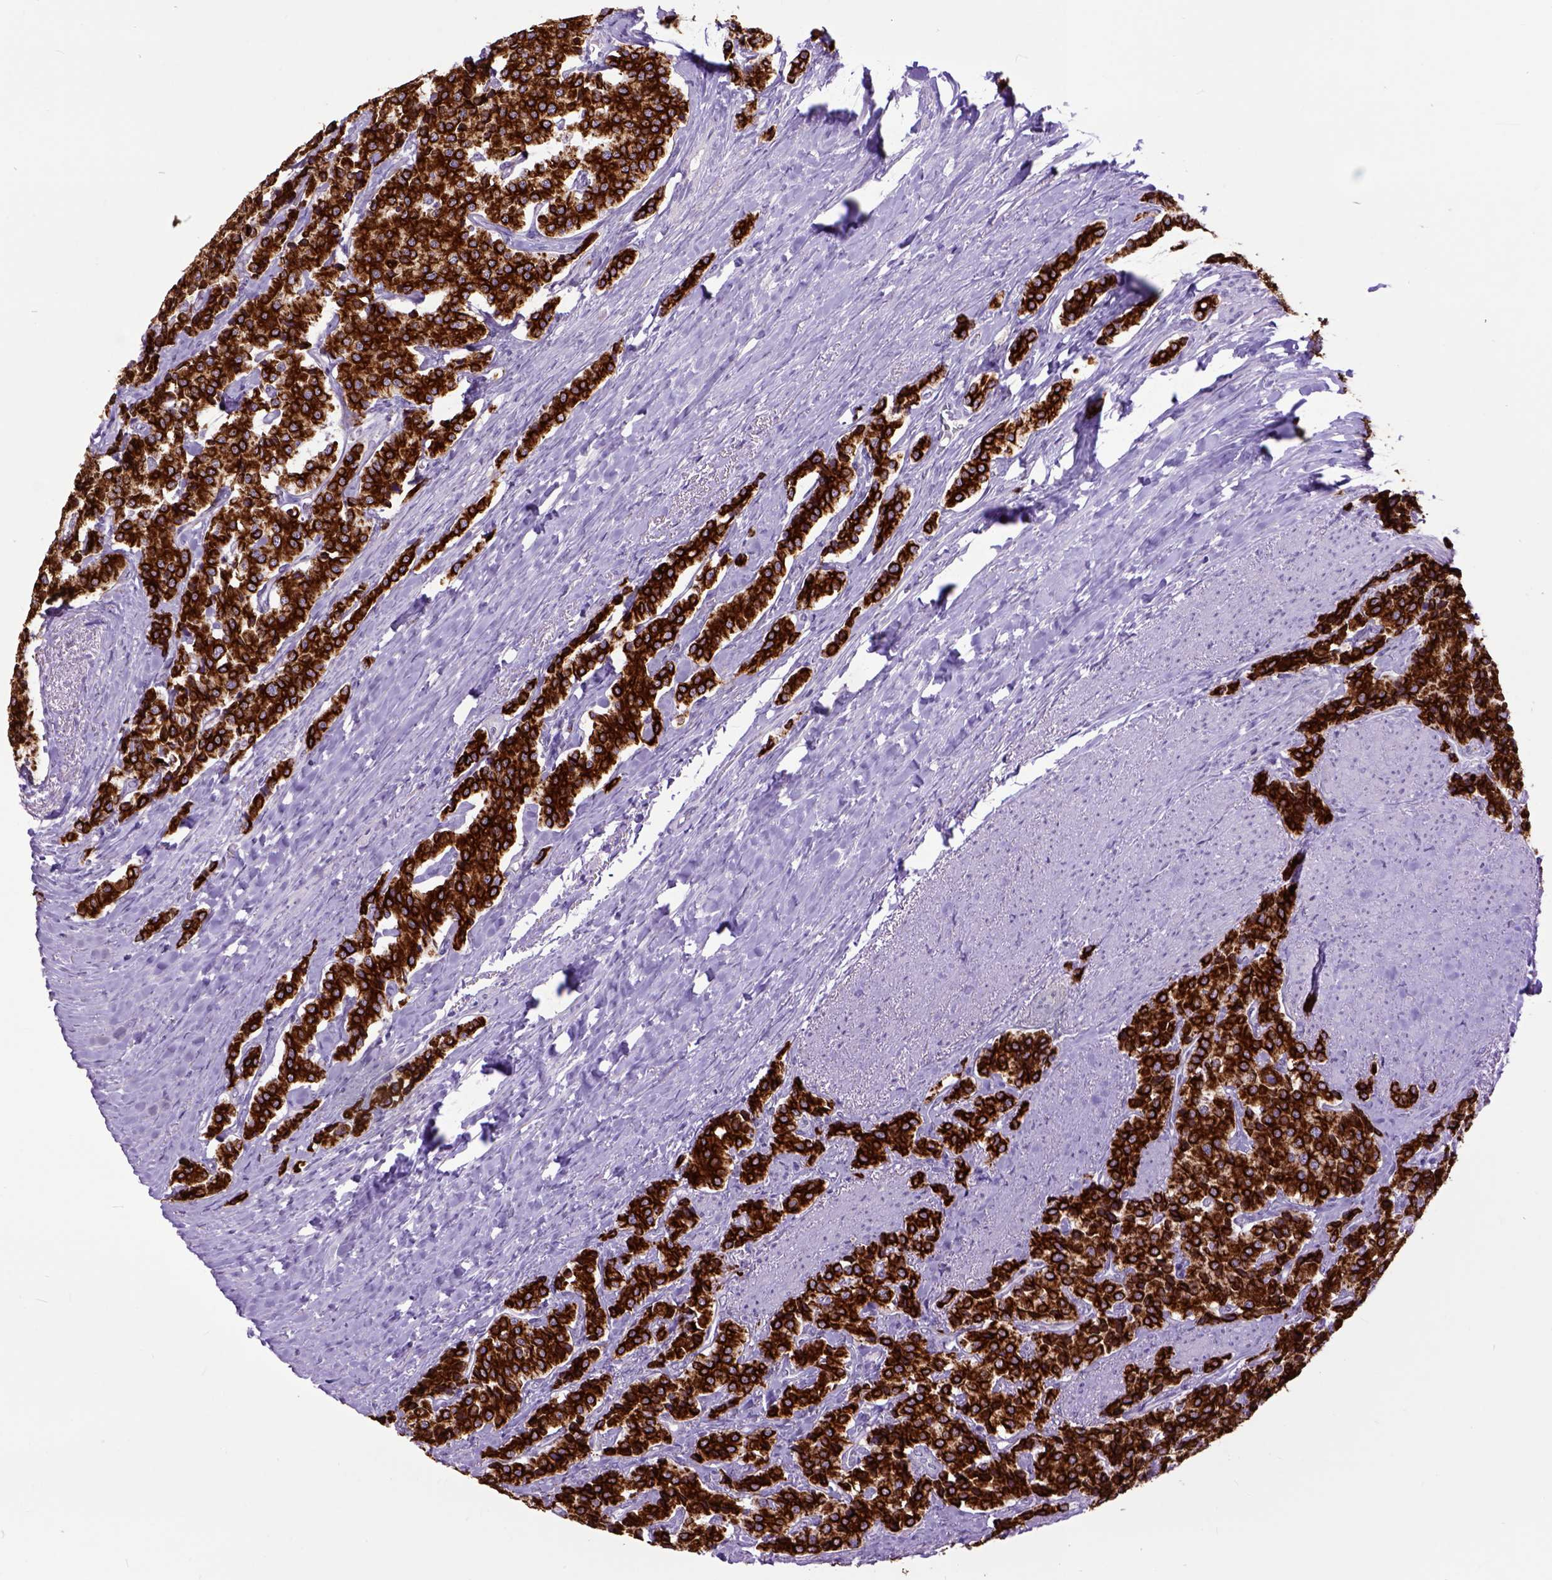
{"staining": {"intensity": "strong", "quantity": ">75%", "location": "cytoplasmic/membranous"}, "tissue": "carcinoid", "cell_type": "Tumor cells", "image_type": "cancer", "snomed": [{"axis": "morphology", "description": "Carcinoid, malignant, NOS"}, {"axis": "topography", "description": "Small intestine"}], "caption": "Brown immunohistochemical staining in malignant carcinoid demonstrates strong cytoplasmic/membranous expression in approximately >75% of tumor cells. The protein of interest is stained brown, and the nuclei are stained in blue (DAB (3,3'-diaminobenzidine) IHC with brightfield microscopy, high magnification).", "gene": "RAB25", "patient": {"sex": "female", "age": 58}}